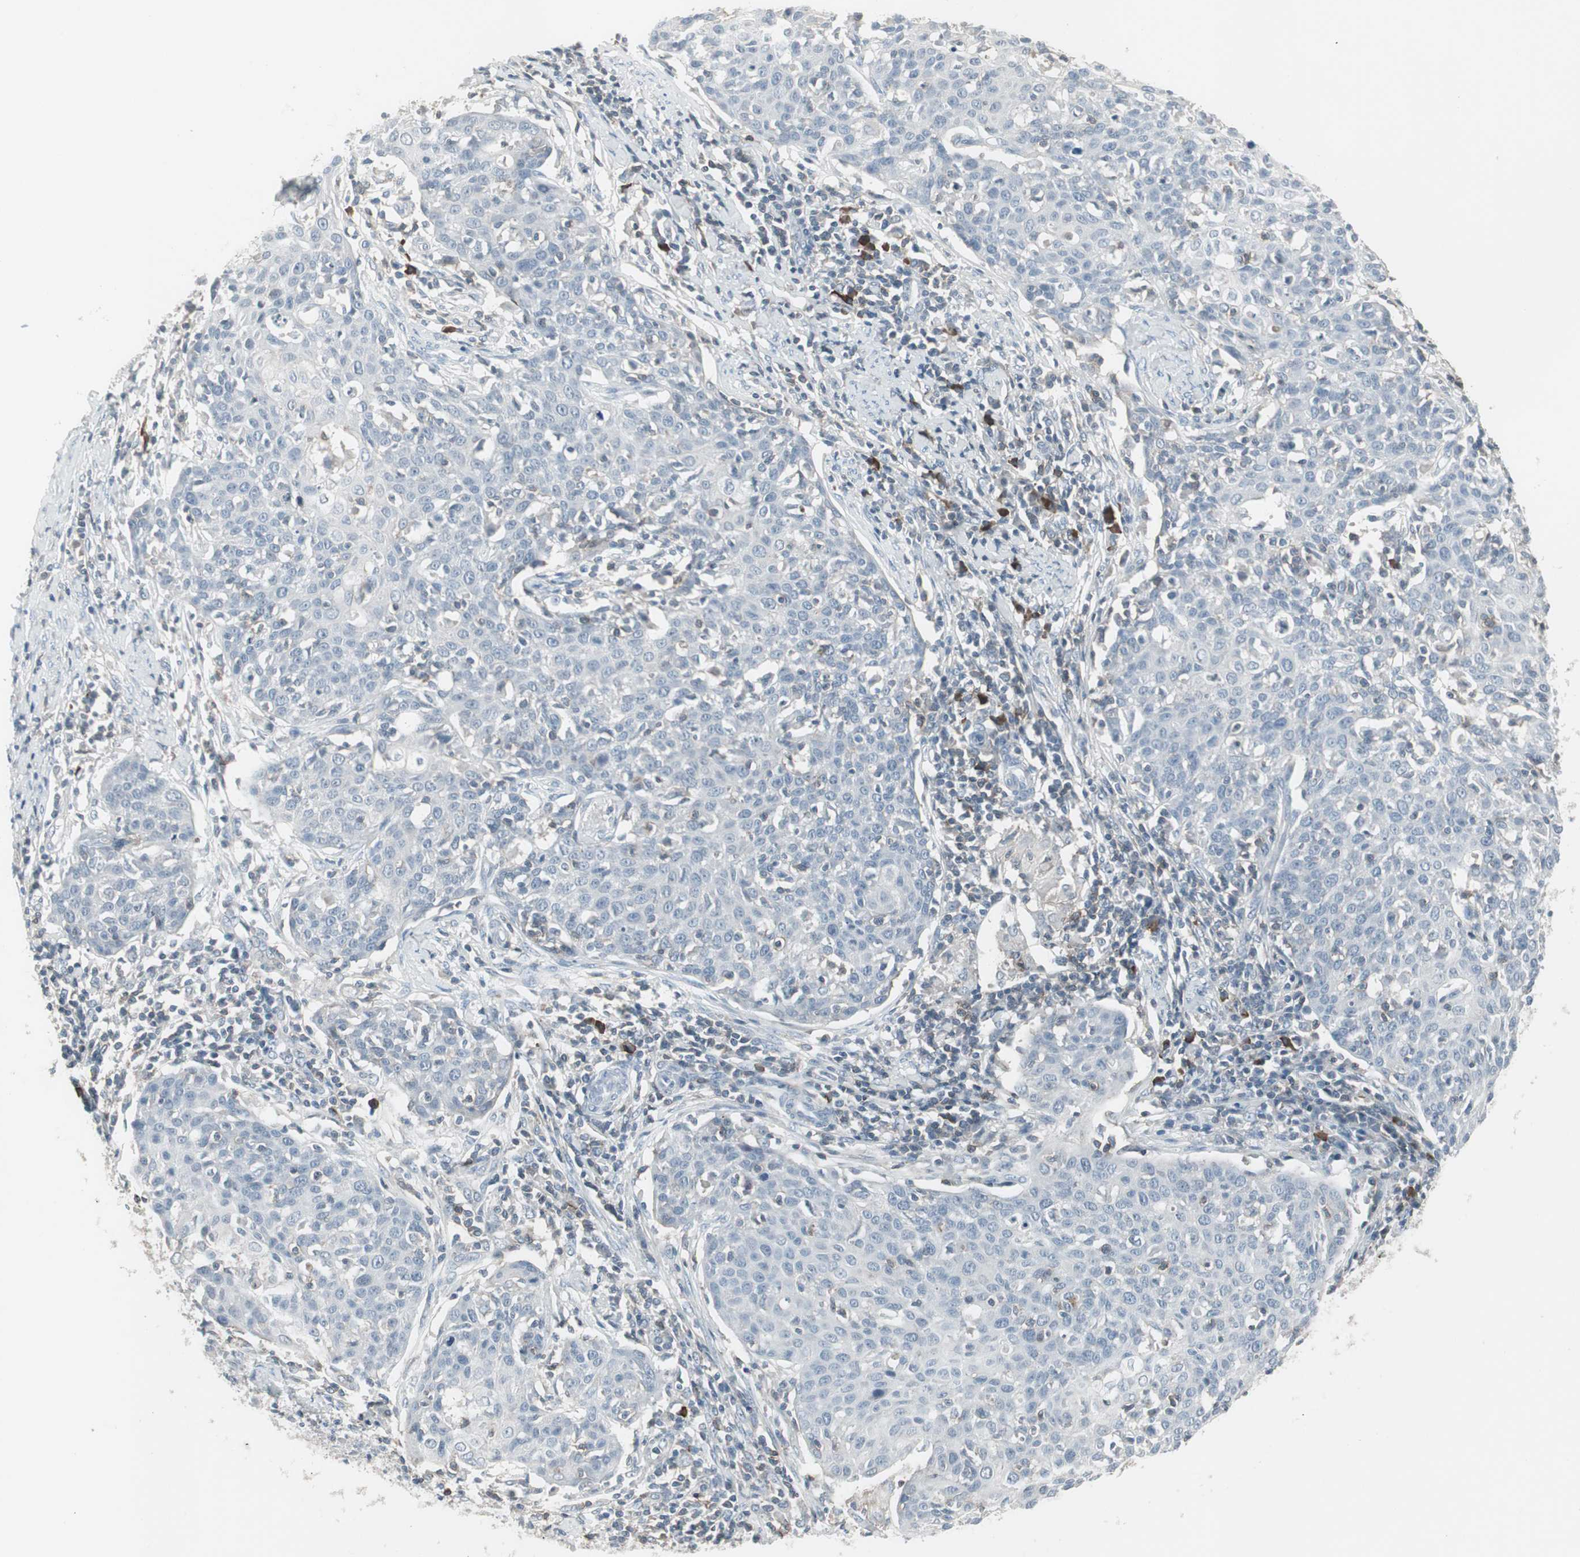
{"staining": {"intensity": "negative", "quantity": "none", "location": "none"}, "tissue": "cervical cancer", "cell_type": "Tumor cells", "image_type": "cancer", "snomed": [{"axis": "morphology", "description": "Squamous cell carcinoma, NOS"}, {"axis": "topography", "description": "Cervix"}], "caption": "The histopathology image demonstrates no staining of tumor cells in cervical squamous cell carcinoma.", "gene": "ZSCAN32", "patient": {"sex": "female", "age": 38}}